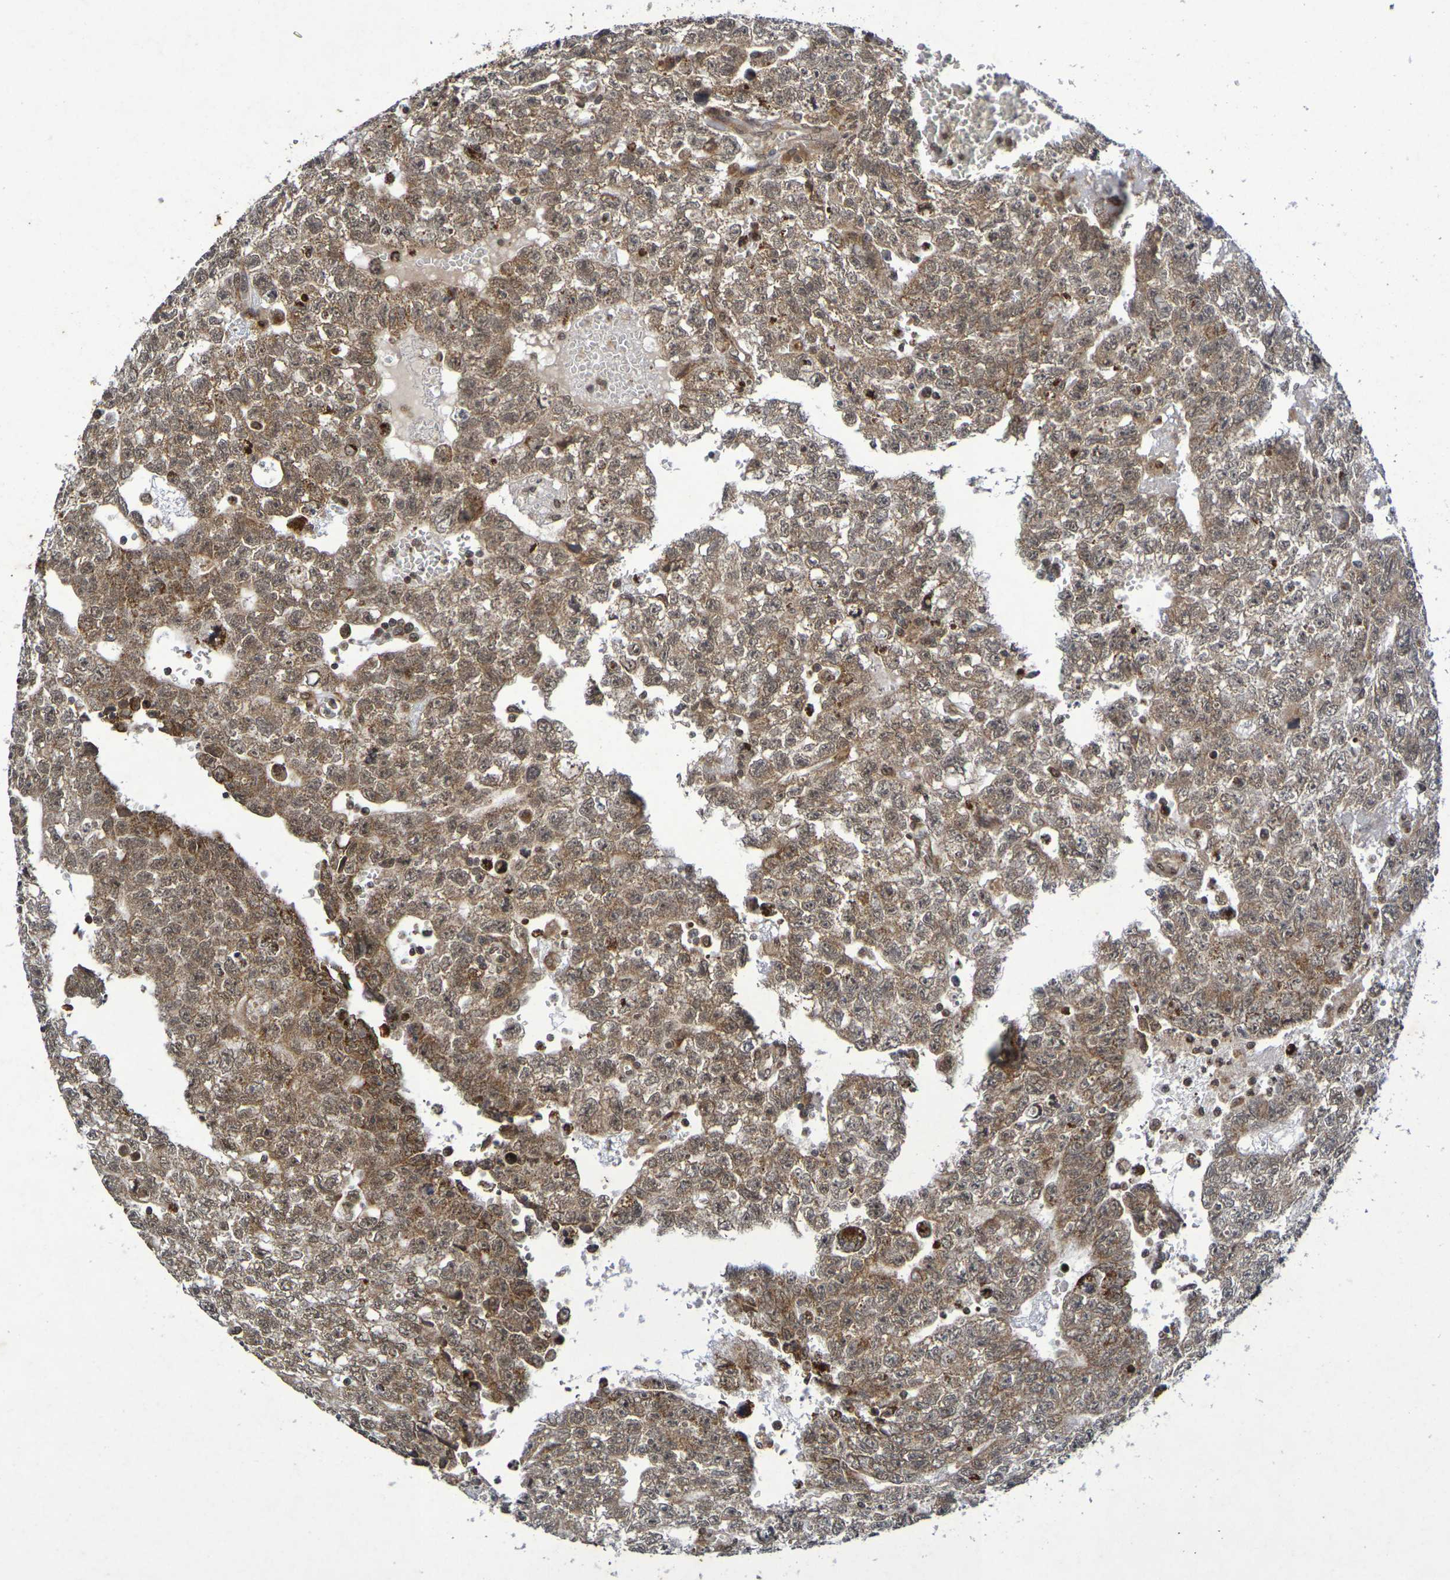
{"staining": {"intensity": "moderate", "quantity": ">75%", "location": "cytoplasmic/membranous,nuclear"}, "tissue": "testis cancer", "cell_type": "Tumor cells", "image_type": "cancer", "snomed": [{"axis": "morphology", "description": "Seminoma, NOS"}, {"axis": "morphology", "description": "Carcinoma, Embryonal, NOS"}, {"axis": "topography", "description": "Testis"}], "caption": "Immunohistochemistry (IHC) histopathology image of neoplastic tissue: human testis embryonal carcinoma stained using immunohistochemistry displays medium levels of moderate protein expression localized specifically in the cytoplasmic/membranous and nuclear of tumor cells, appearing as a cytoplasmic/membranous and nuclear brown color.", "gene": "GUCY1A2", "patient": {"sex": "male", "age": 38}}